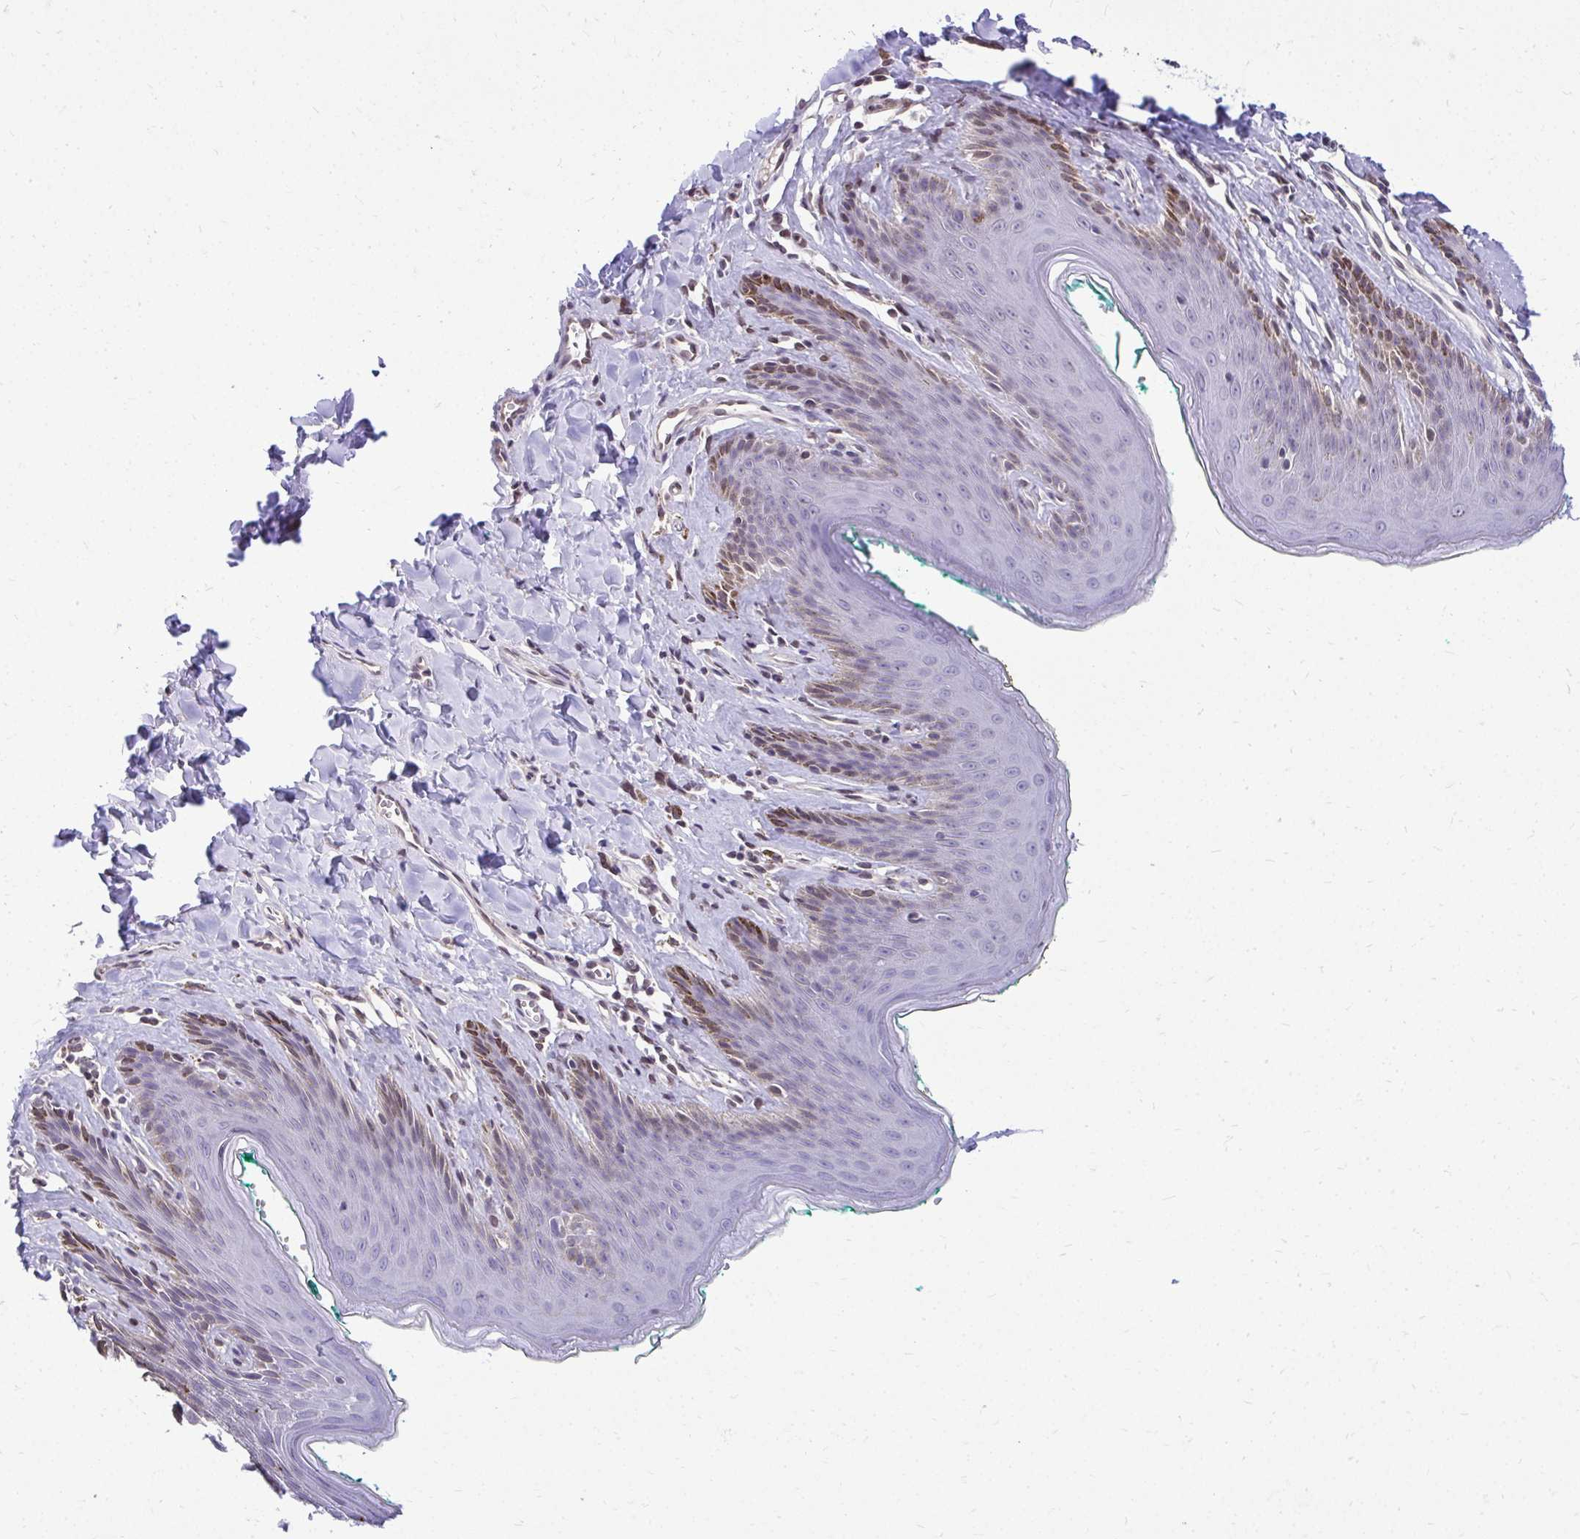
{"staining": {"intensity": "moderate", "quantity": "<25%", "location": "nuclear"}, "tissue": "skin", "cell_type": "Epidermal cells", "image_type": "normal", "snomed": [{"axis": "morphology", "description": "Normal tissue, NOS"}, {"axis": "topography", "description": "Vulva"}, {"axis": "topography", "description": "Peripheral nerve tissue"}], "caption": "Immunohistochemical staining of benign skin exhibits low levels of moderate nuclear expression in approximately <25% of epidermal cells. Immunohistochemistry (ihc) stains the protein of interest in brown and the nuclei are stained blue.", "gene": "BANF1", "patient": {"sex": "female", "age": 66}}